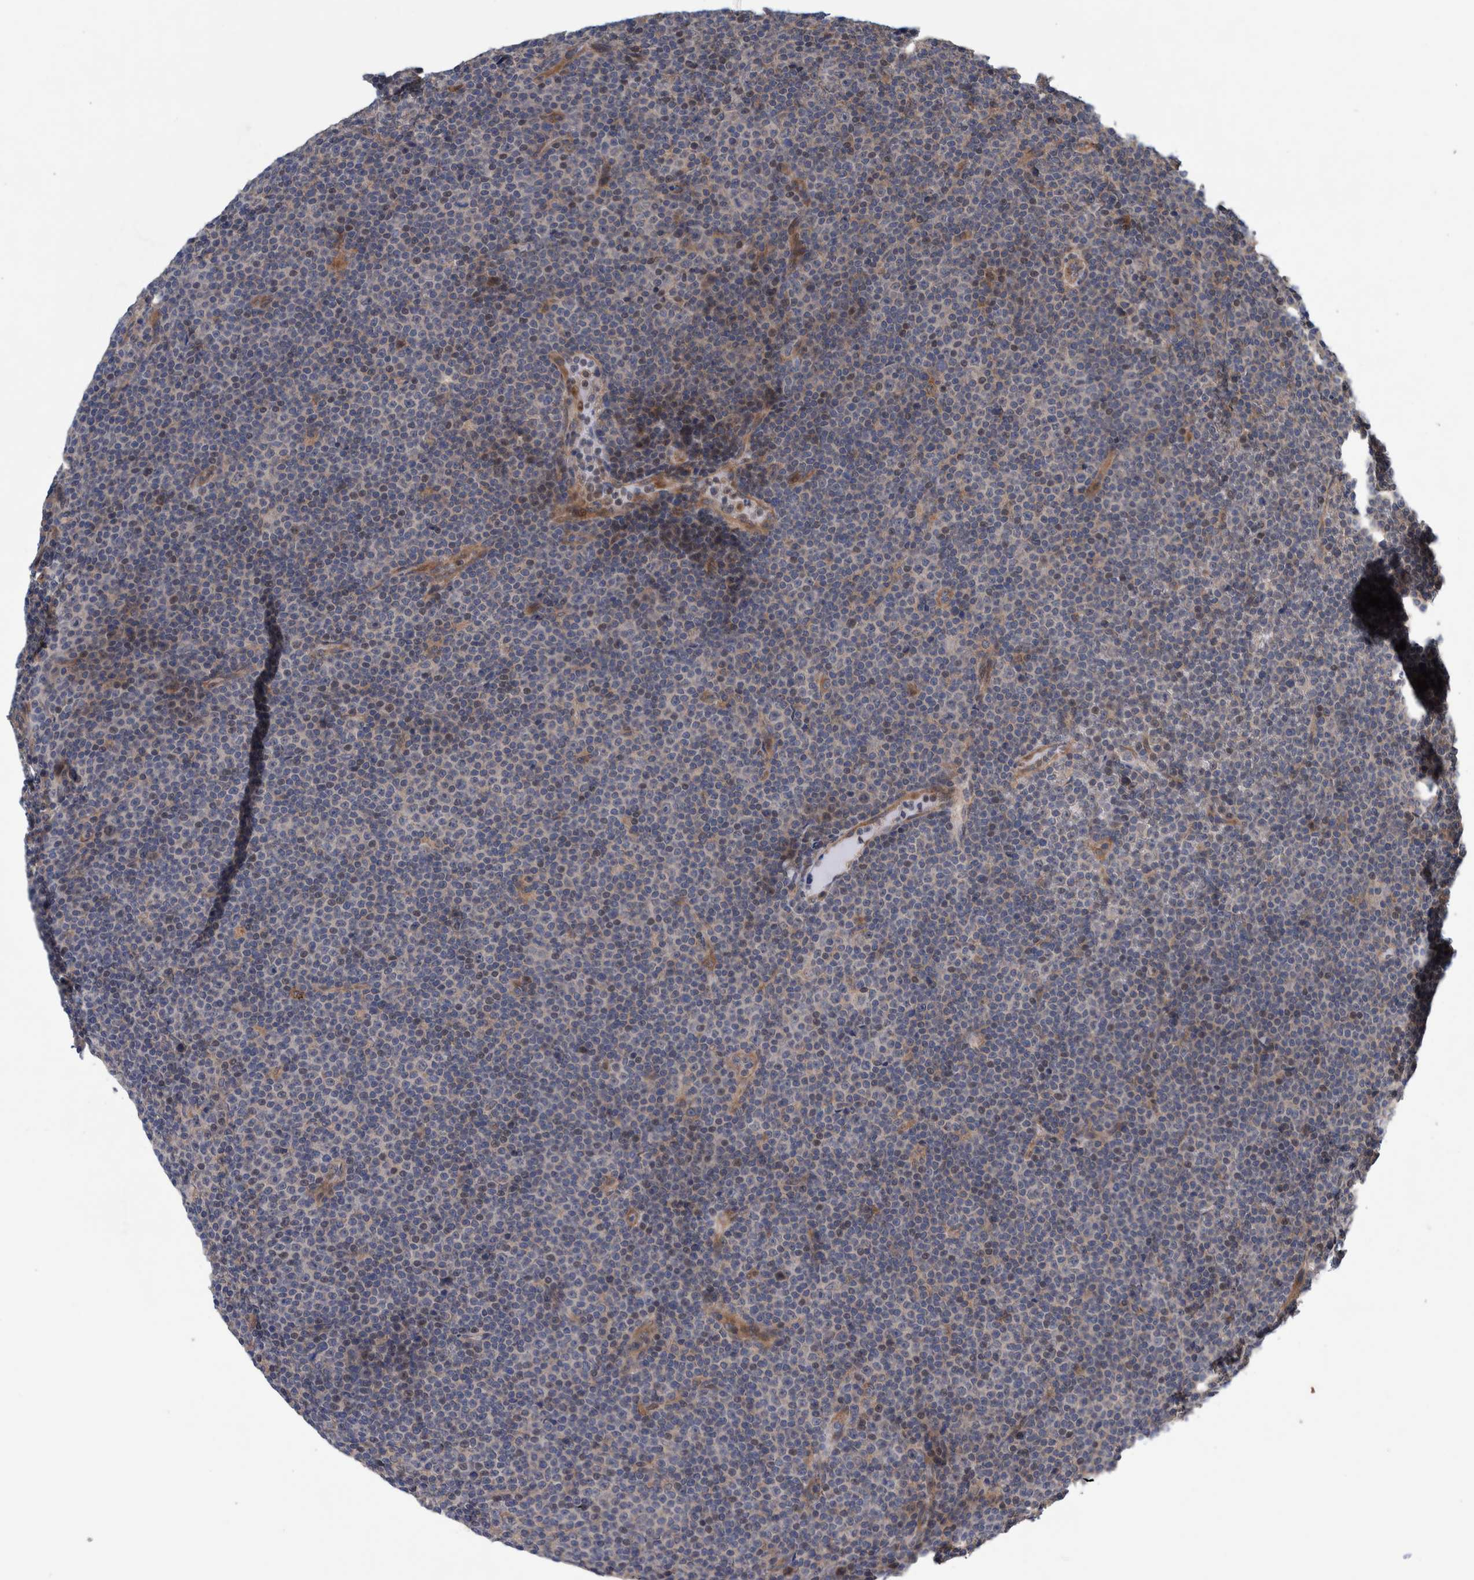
{"staining": {"intensity": "negative", "quantity": "none", "location": "none"}, "tissue": "lymphoma", "cell_type": "Tumor cells", "image_type": "cancer", "snomed": [{"axis": "morphology", "description": "Malignant lymphoma, non-Hodgkin's type, Low grade"}, {"axis": "topography", "description": "Lymph node"}], "caption": "IHC of human lymphoma shows no expression in tumor cells. The staining is performed using DAB brown chromogen with nuclei counter-stained in using hematoxylin.", "gene": "PIK3R6", "patient": {"sex": "female", "age": 67}}